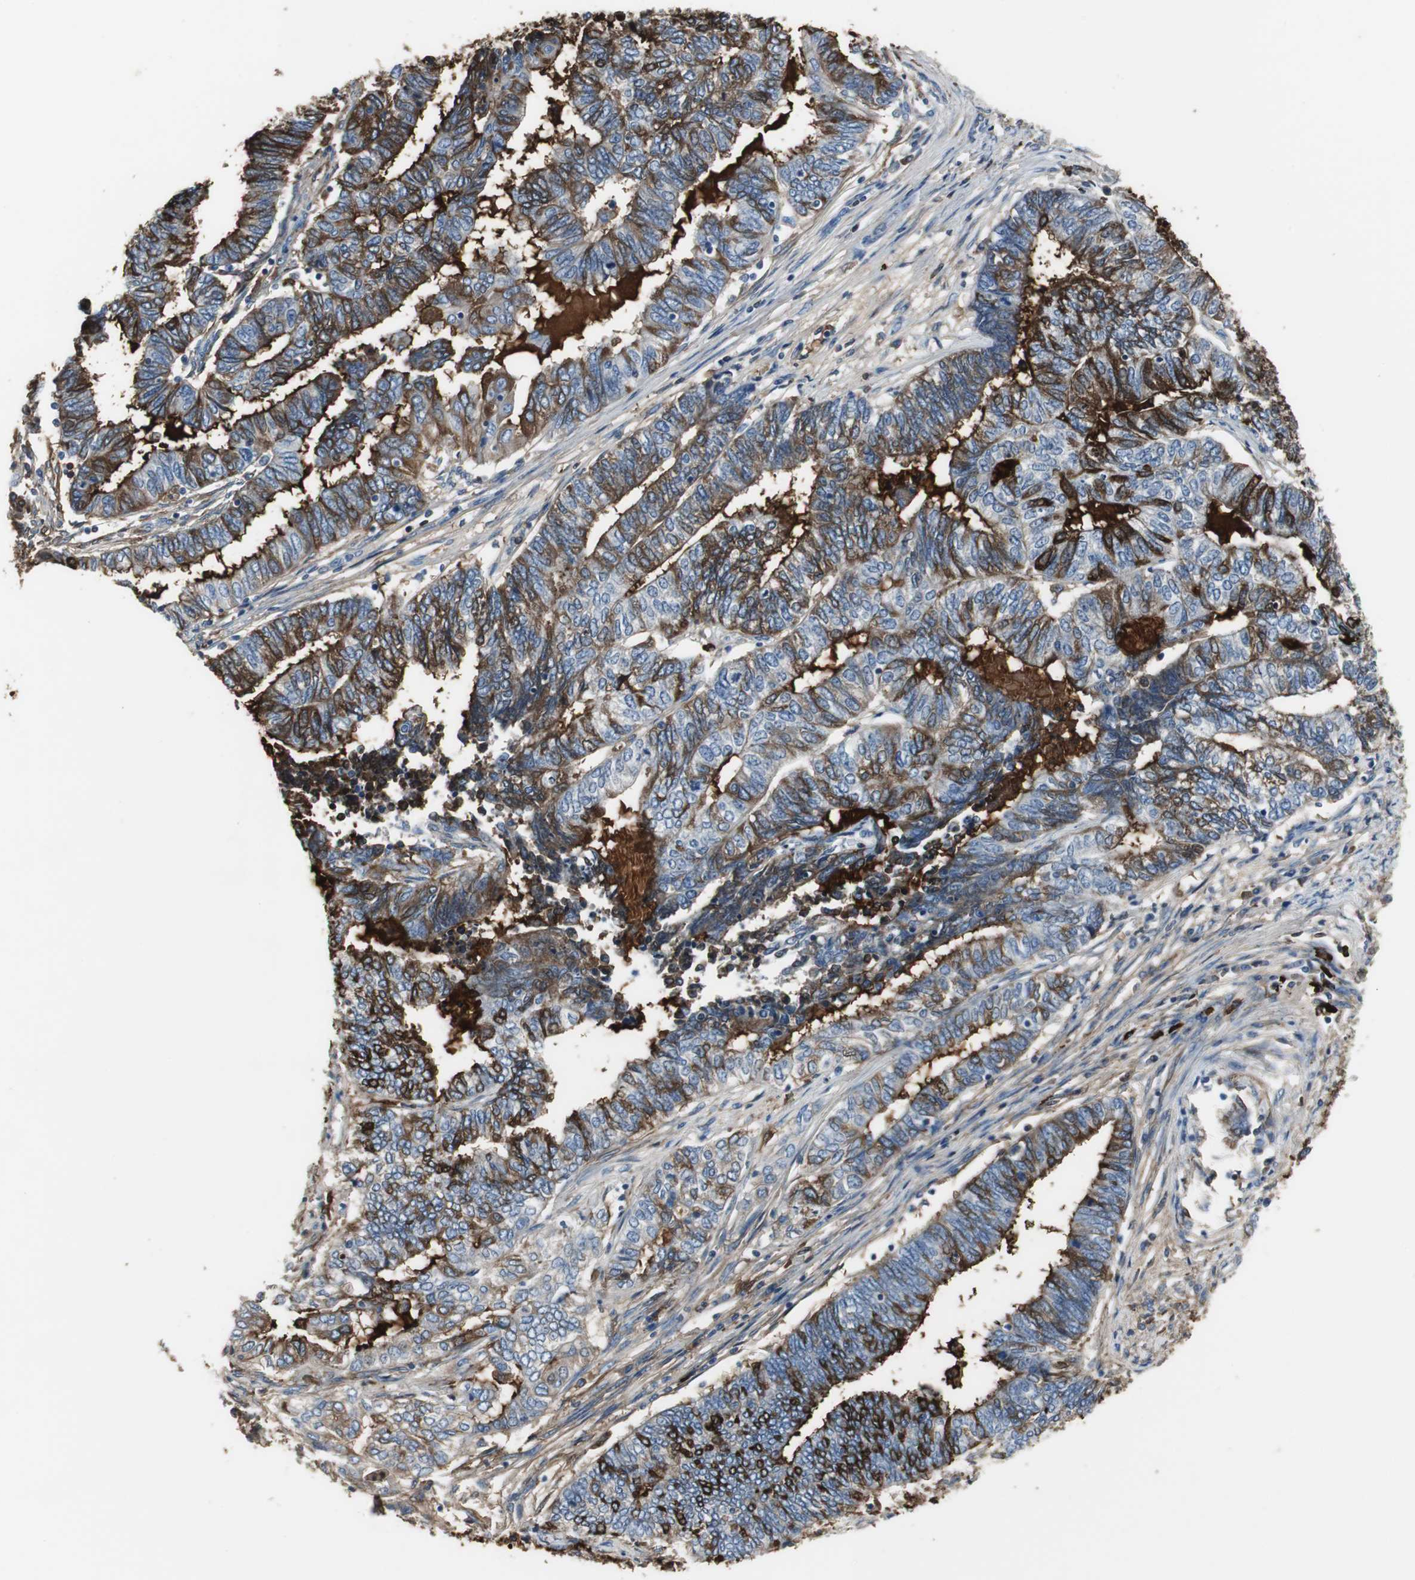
{"staining": {"intensity": "moderate", "quantity": "25%-75%", "location": "cytoplasmic/membranous"}, "tissue": "endometrial cancer", "cell_type": "Tumor cells", "image_type": "cancer", "snomed": [{"axis": "morphology", "description": "Adenocarcinoma, NOS"}, {"axis": "topography", "description": "Uterus"}, {"axis": "topography", "description": "Endometrium"}], "caption": "Immunohistochemistry (IHC) (DAB (3,3'-diaminobenzidine)) staining of human endometrial cancer (adenocarcinoma) demonstrates moderate cytoplasmic/membranous protein staining in approximately 25%-75% of tumor cells. (DAB (3,3'-diaminobenzidine) IHC with brightfield microscopy, high magnification).", "gene": "IGHA1", "patient": {"sex": "female", "age": 70}}